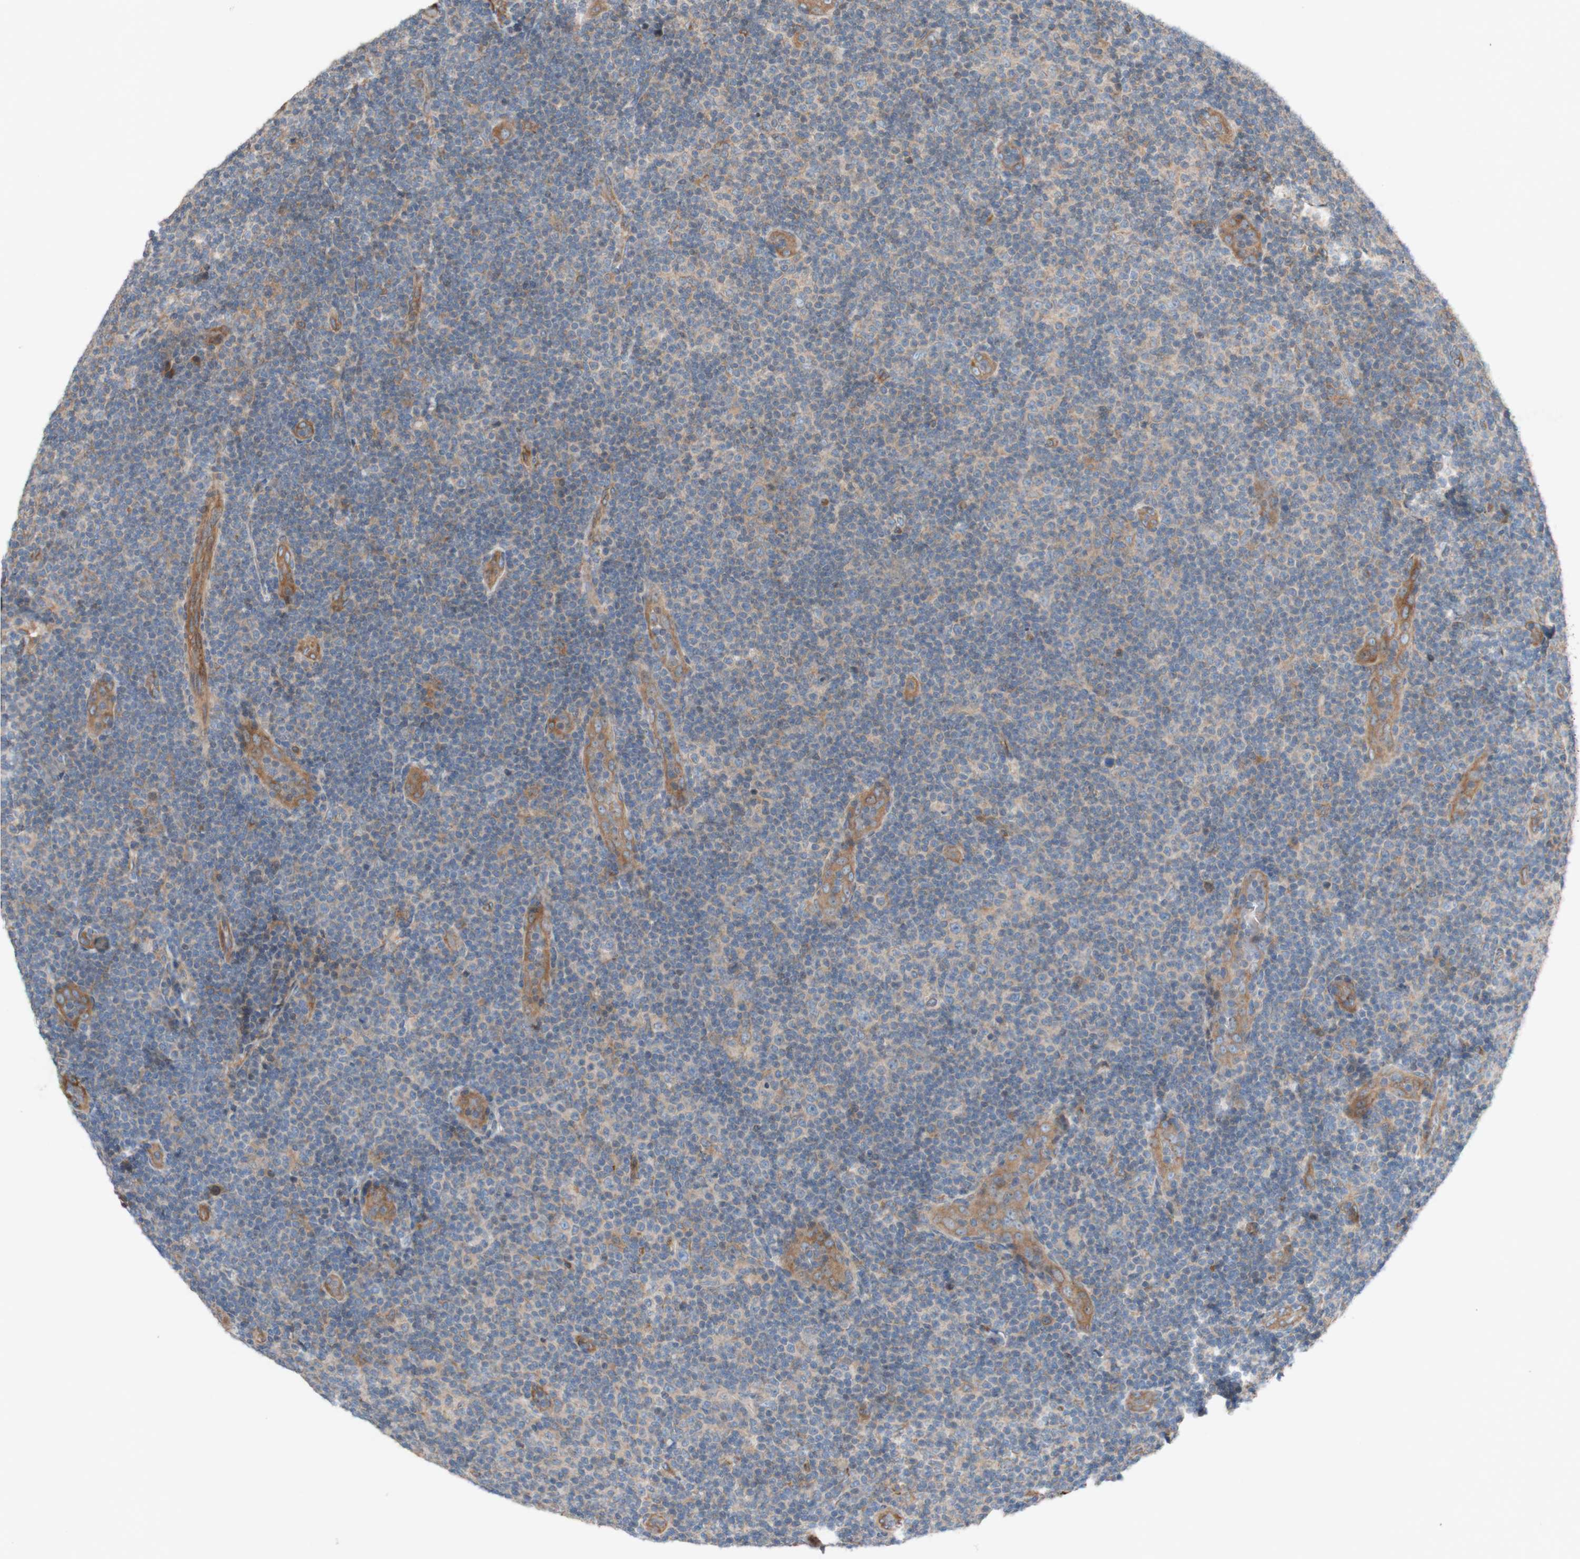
{"staining": {"intensity": "weak", "quantity": ">75%", "location": "cytoplasmic/membranous"}, "tissue": "lymphoma", "cell_type": "Tumor cells", "image_type": "cancer", "snomed": [{"axis": "morphology", "description": "Malignant lymphoma, non-Hodgkin's type, Low grade"}, {"axis": "topography", "description": "Lymph node"}], "caption": "A high-resolution histopathology image shows IHC staining of malignant lymphoma, non-Hodgkin's type (low-grade), which shows weak cytoplasmic/membranous staining in about >75% of tumor cells. Using DAB (brown) and hematoxylin (blue) stains, captured at high magnification using brightfield microscopy.", "gene": "TST", "patient": {"sex": "male", "age": 83}}